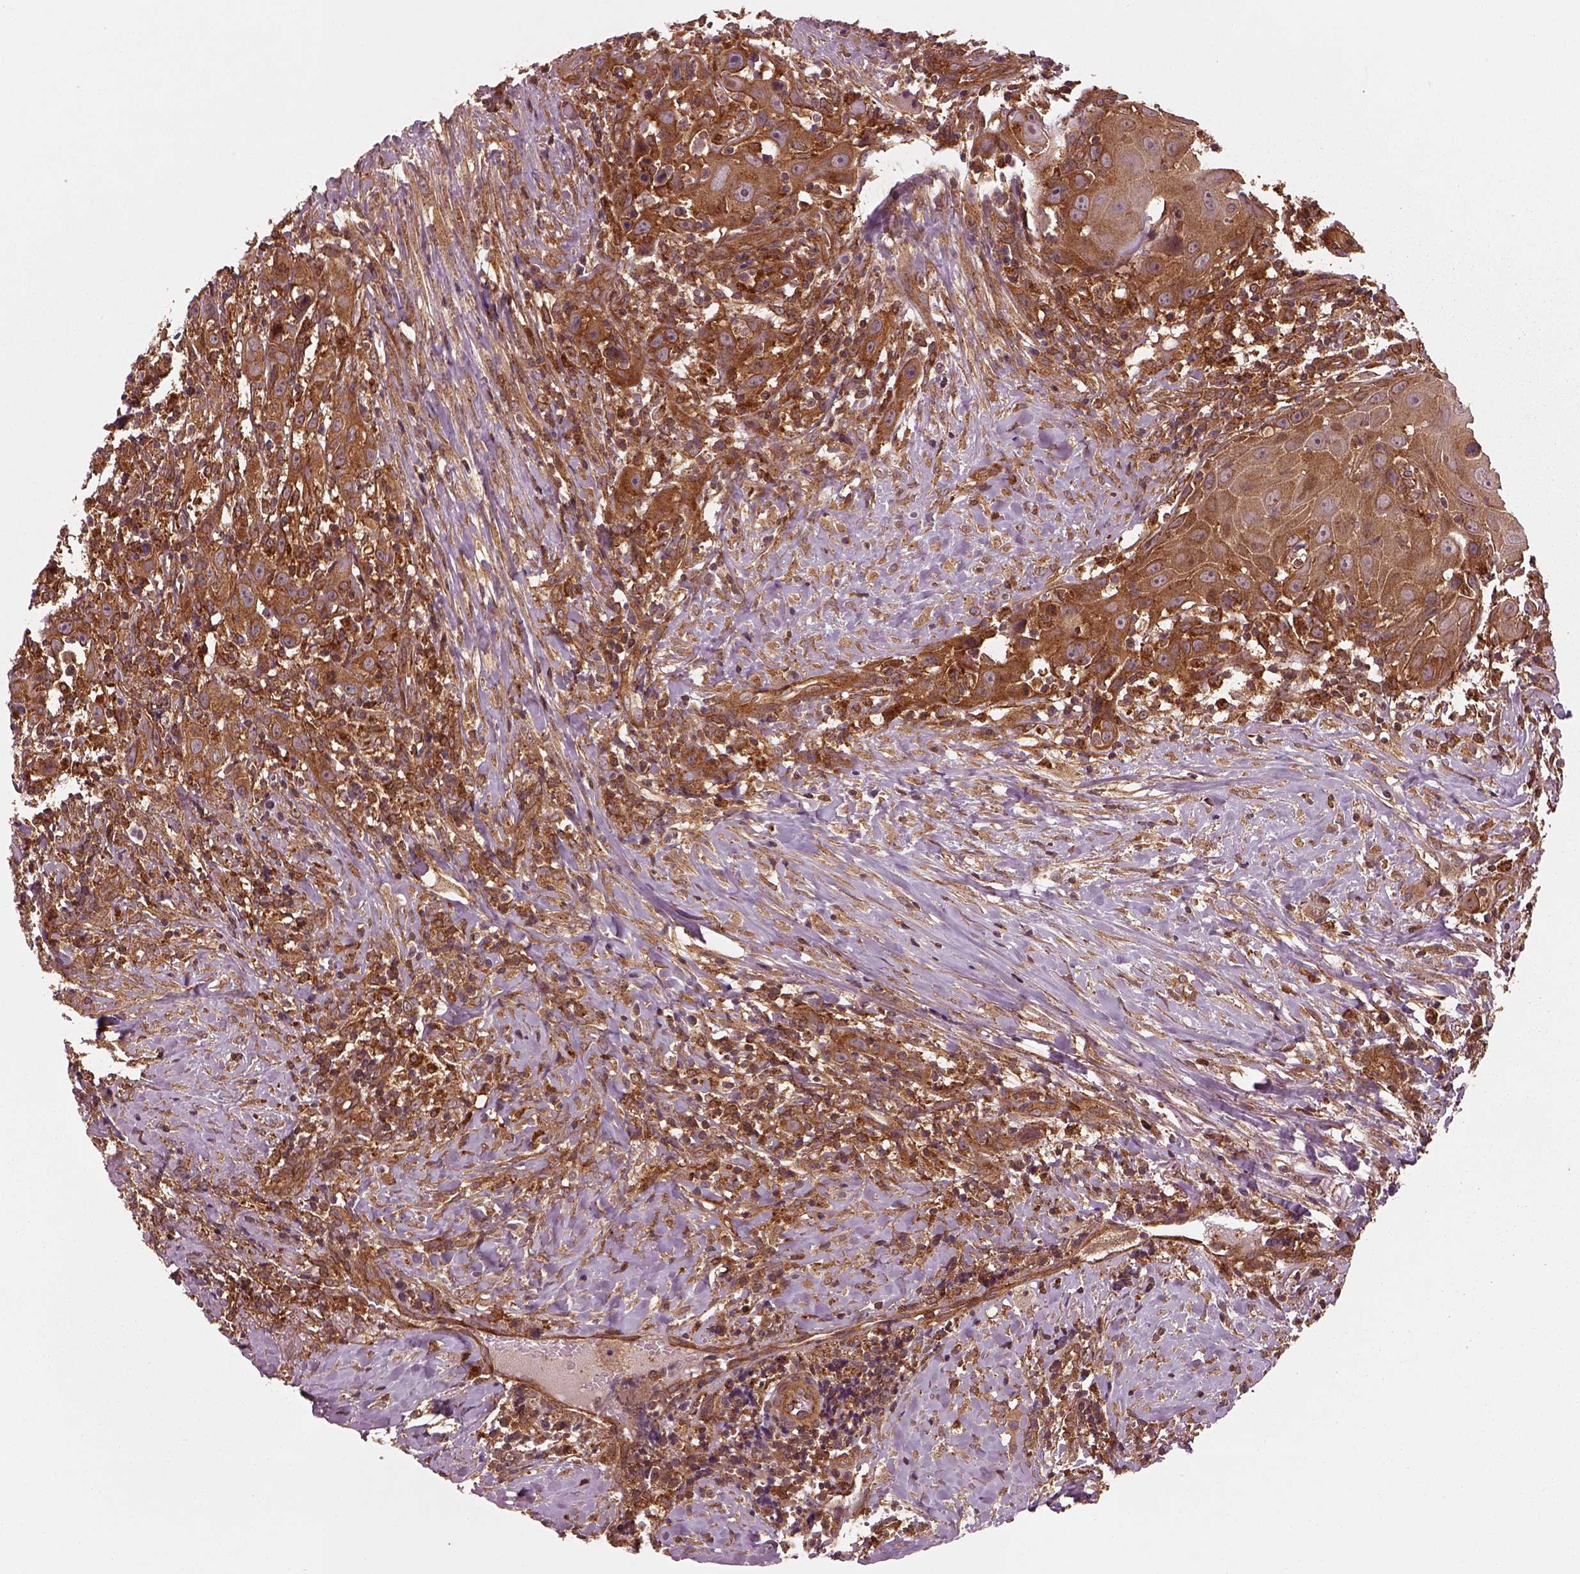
{"staining": {"intensity": "strong", "quantity": ">75%", "location": "cytoplasmic/membranous"}, "tissue": "head and neck cancer", "cell_type": "Tumor cells", "image_type": "cancer", "snomed": [{"axis": "morphology", "description": "Squamous cell carcinoma, NOS"}, {"axis": "topography", "description": "Head-Neck"}], "caption": "Immunohistochemistry (DAB (3,3'-diaminobenzidine)) staining of squamous cell carcinoma (head and neck) shows strong cytoplasmic/membranous protein expression in approximately >75% of tumor cells.", "gene": "WASHC2A", "patient": {"sex": "female", "age": 95}}